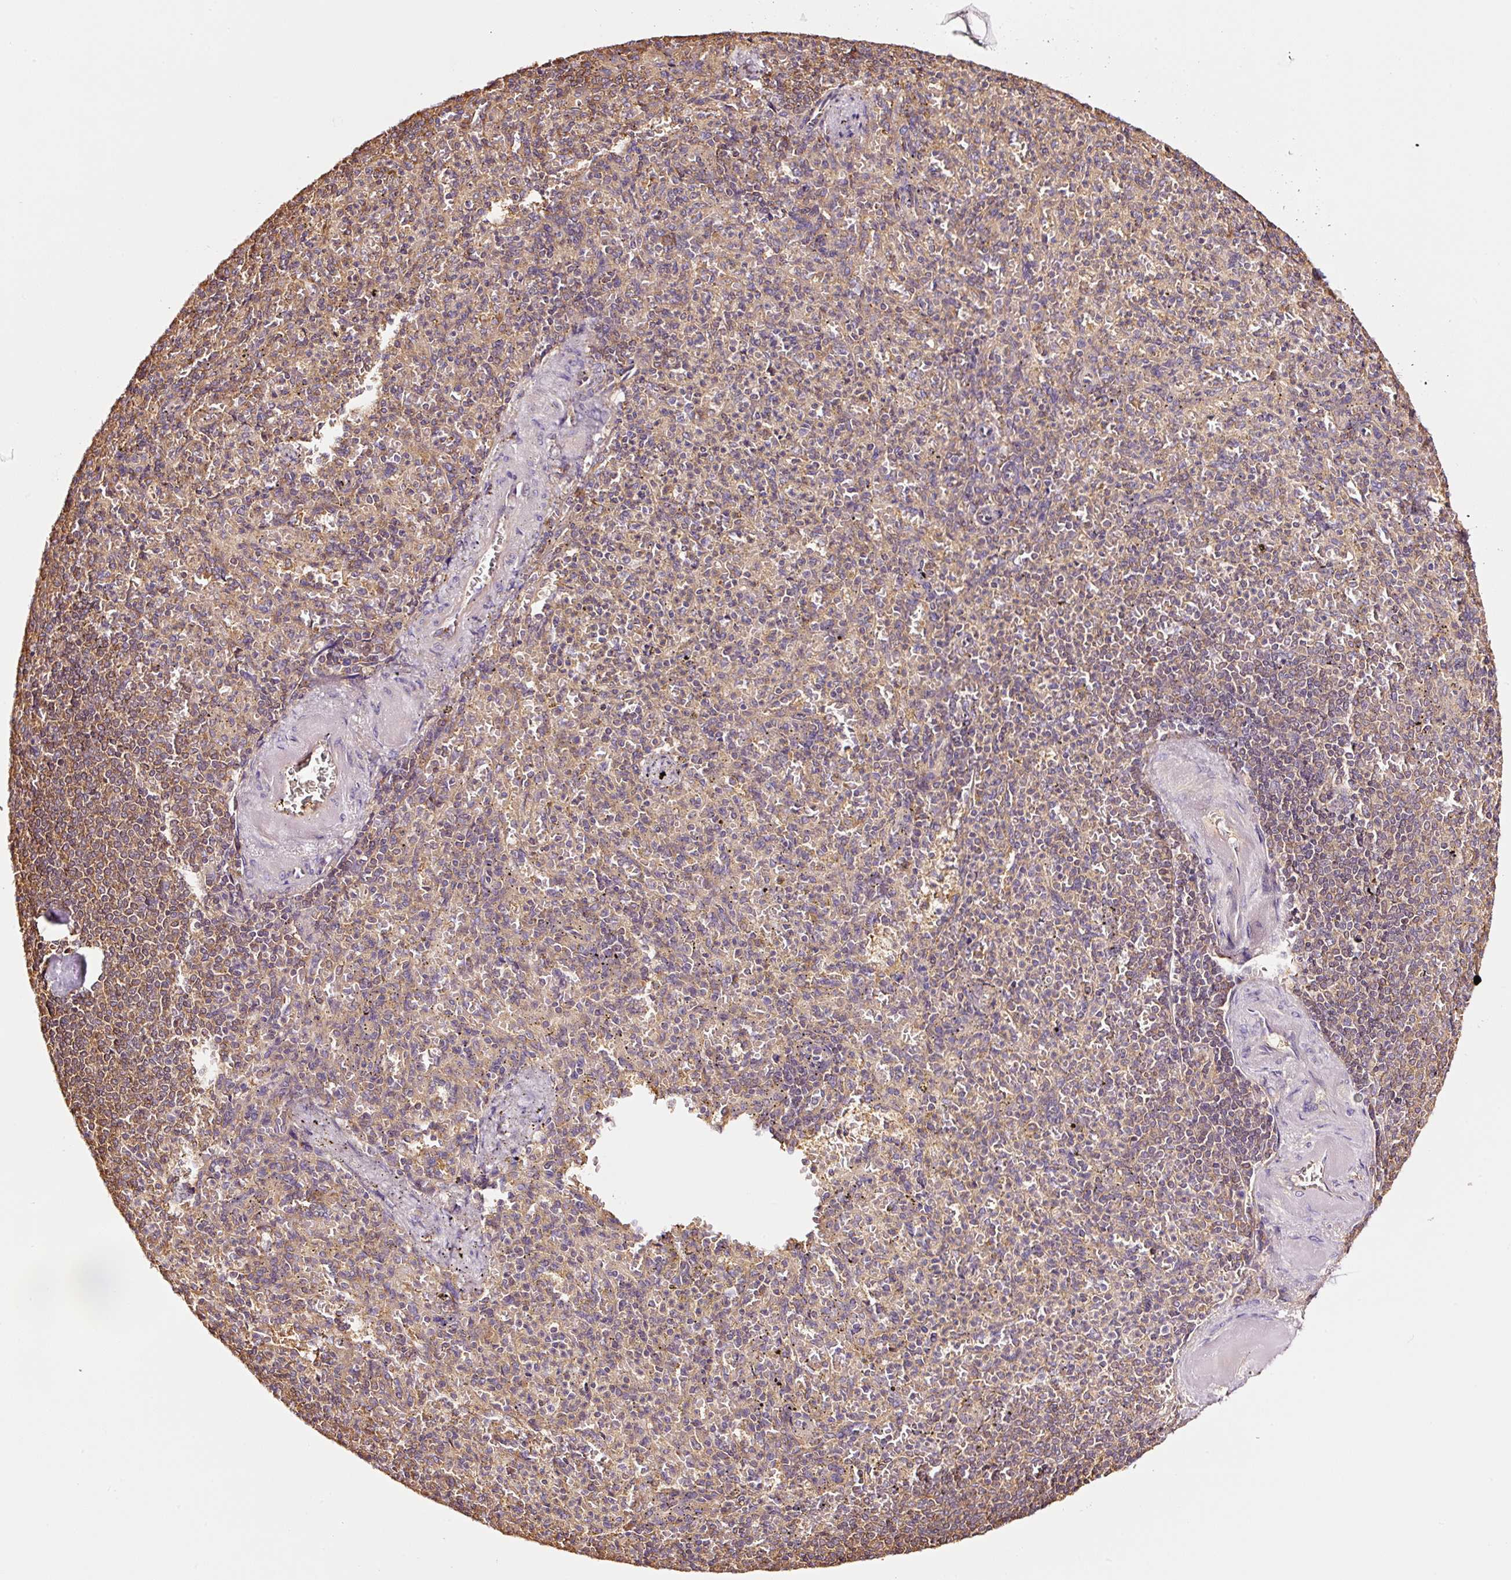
{"staining": {"intensity": "weak", "quantity": "<25%", "location": "cytoplasmic/membranous"}, "tissue": "spleen", "cell_type": "Cells in red pulp", "image_type": "normal", "snomed": [{"axis": "morphology", "description": "Normal tissue, NOS"}, {"axis": "topography", "description": "Spleen"}], "caption": "This is an immunohistochemistry (IHC) photomicrograph of unremarkable human spleen. There is no expression in cells in red pulp.", "gene": "METAP1", "patient": {"sex": "female", "age": 74}}